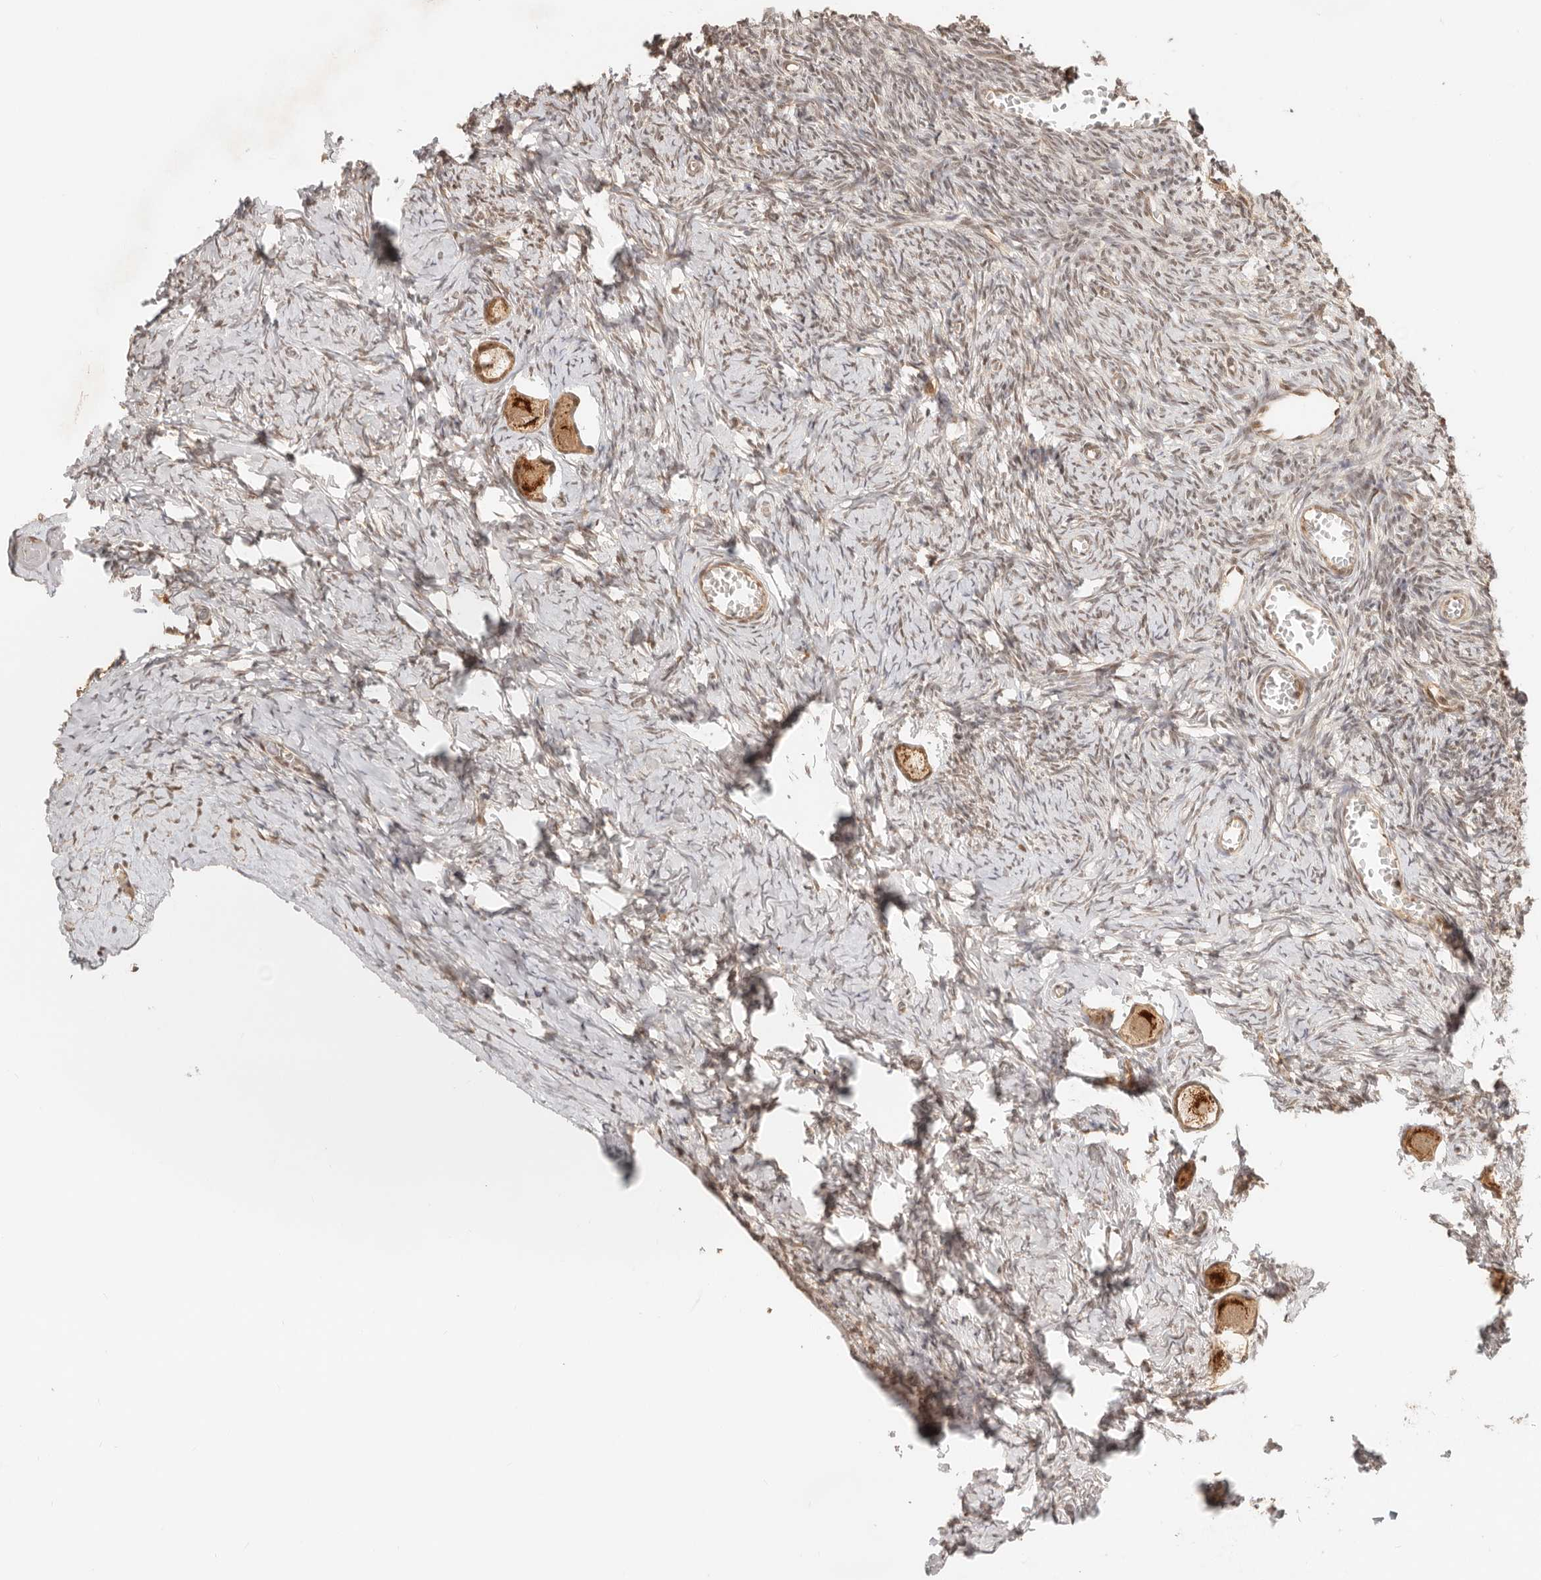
{"staining": {"intensity": "moderate", "quantity": ">75%", "location": "cytoplasmic/membranous,nuclear"}, "tissue": "ovary", "cell_type": "Follicle cells", "image_type": "normal", "snomed": [{"axis": "morphology", "description": "Normal tissue, NOS"}, {"axis": "topography", "description": "Ovary"}], "caption": "Immunohistochemistry (DAB (3,3'-diaminobenzidine)) staining of unremarkable ovary demonstrates moderate cytoplasmic/membranous,nuclear protein expression in approximately >75% of follicle cells.", "gene": "BAALC", "patient": {"sex": "female", "age": 27}}